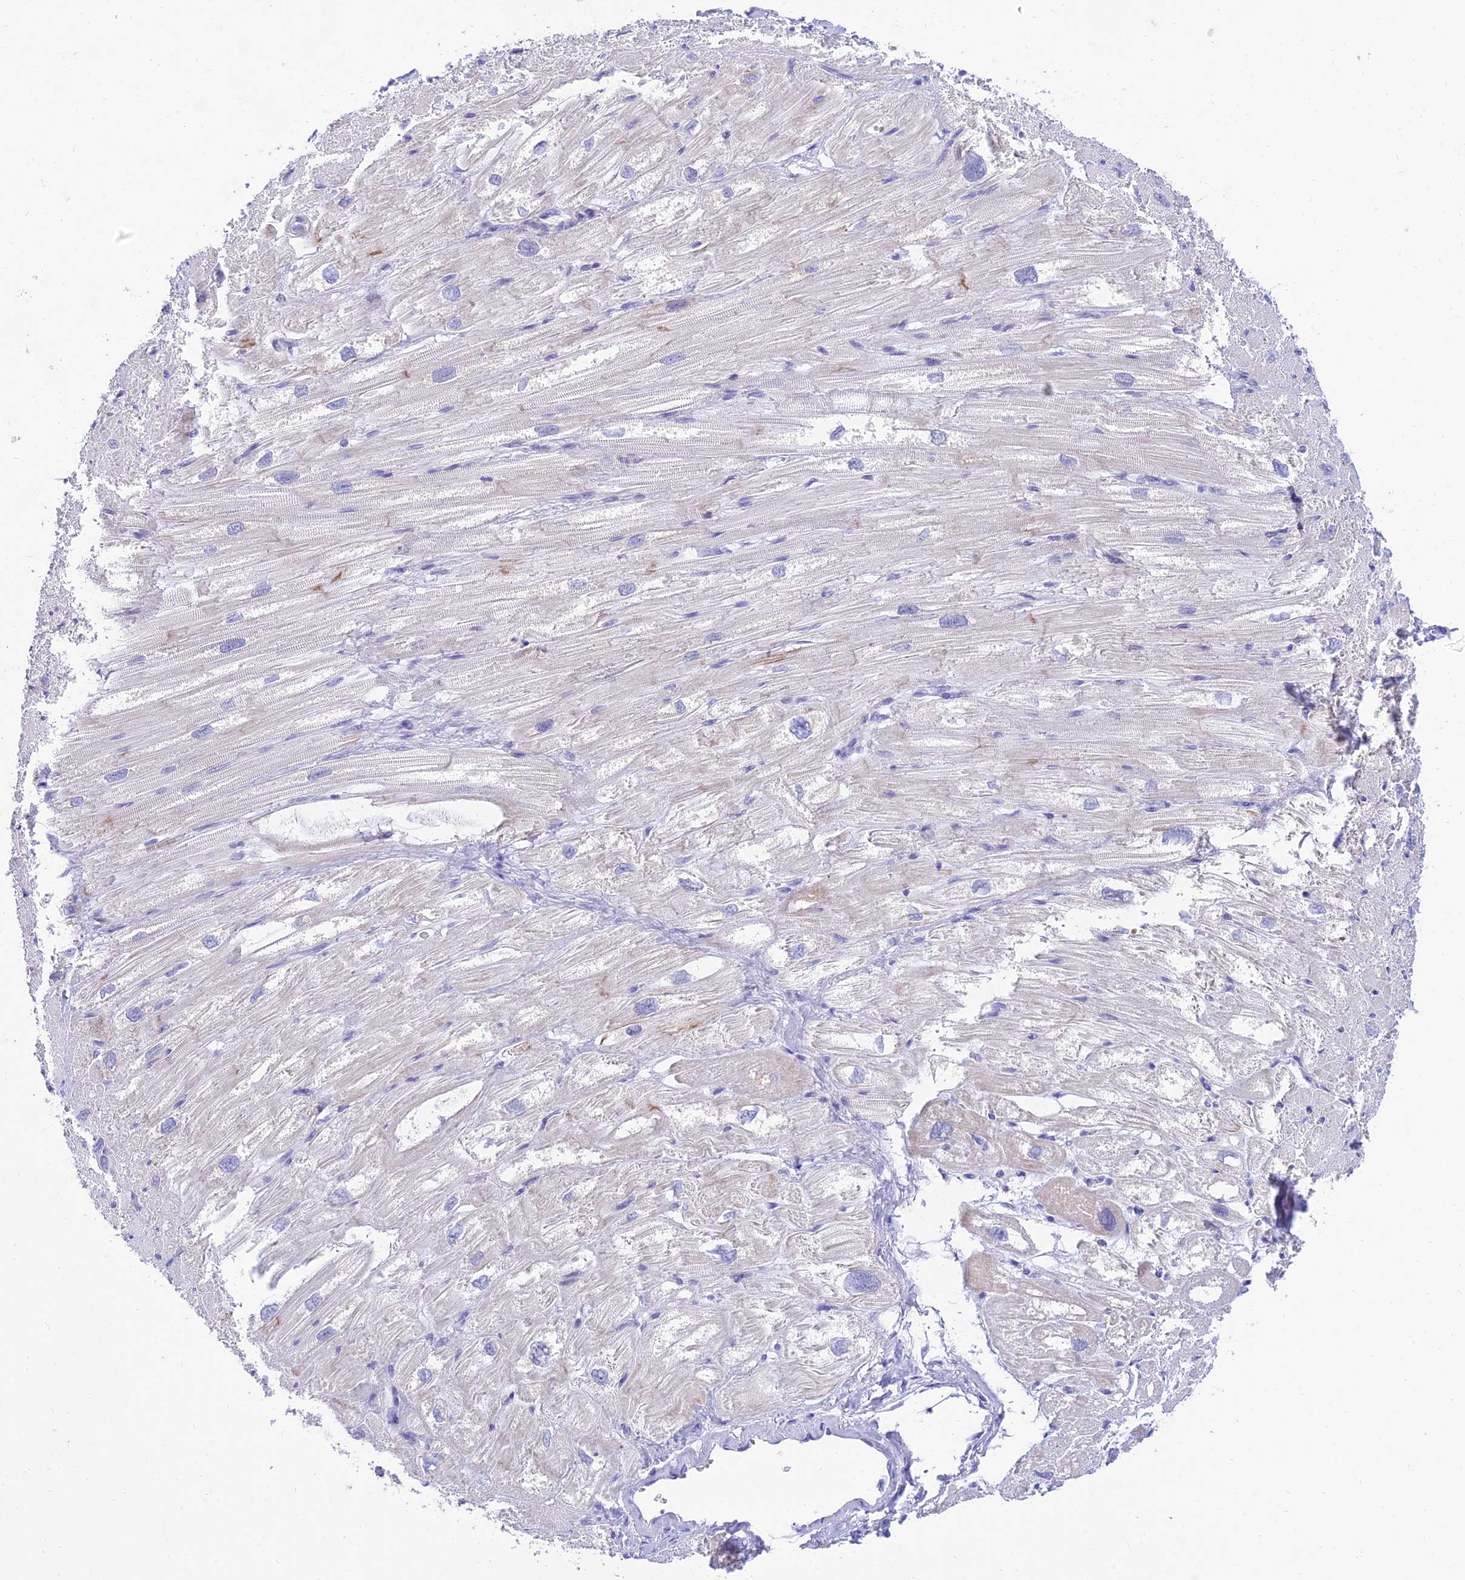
{"staining": {"intensity": "moderate", "quantity": "<25%", "location": "cytoplasmic/membranous"}, "tissue": "heart muscle", "cell_type": "Cardiomyocytes", "image_type": "normal", "snomed": [{"axis": "morphology", "description": "Normal tissue, NOS"}, {"axis": "topography", "description": "Heart"}], "caption": "Human heart muscle stained for a protein (brown) demonstrates moderate cytoplasmic/membranous positive positivity in approximately <25% of cardiomyocytes.", "gene": "TAC3", "patient": {"sex": "male", "age": 50}}